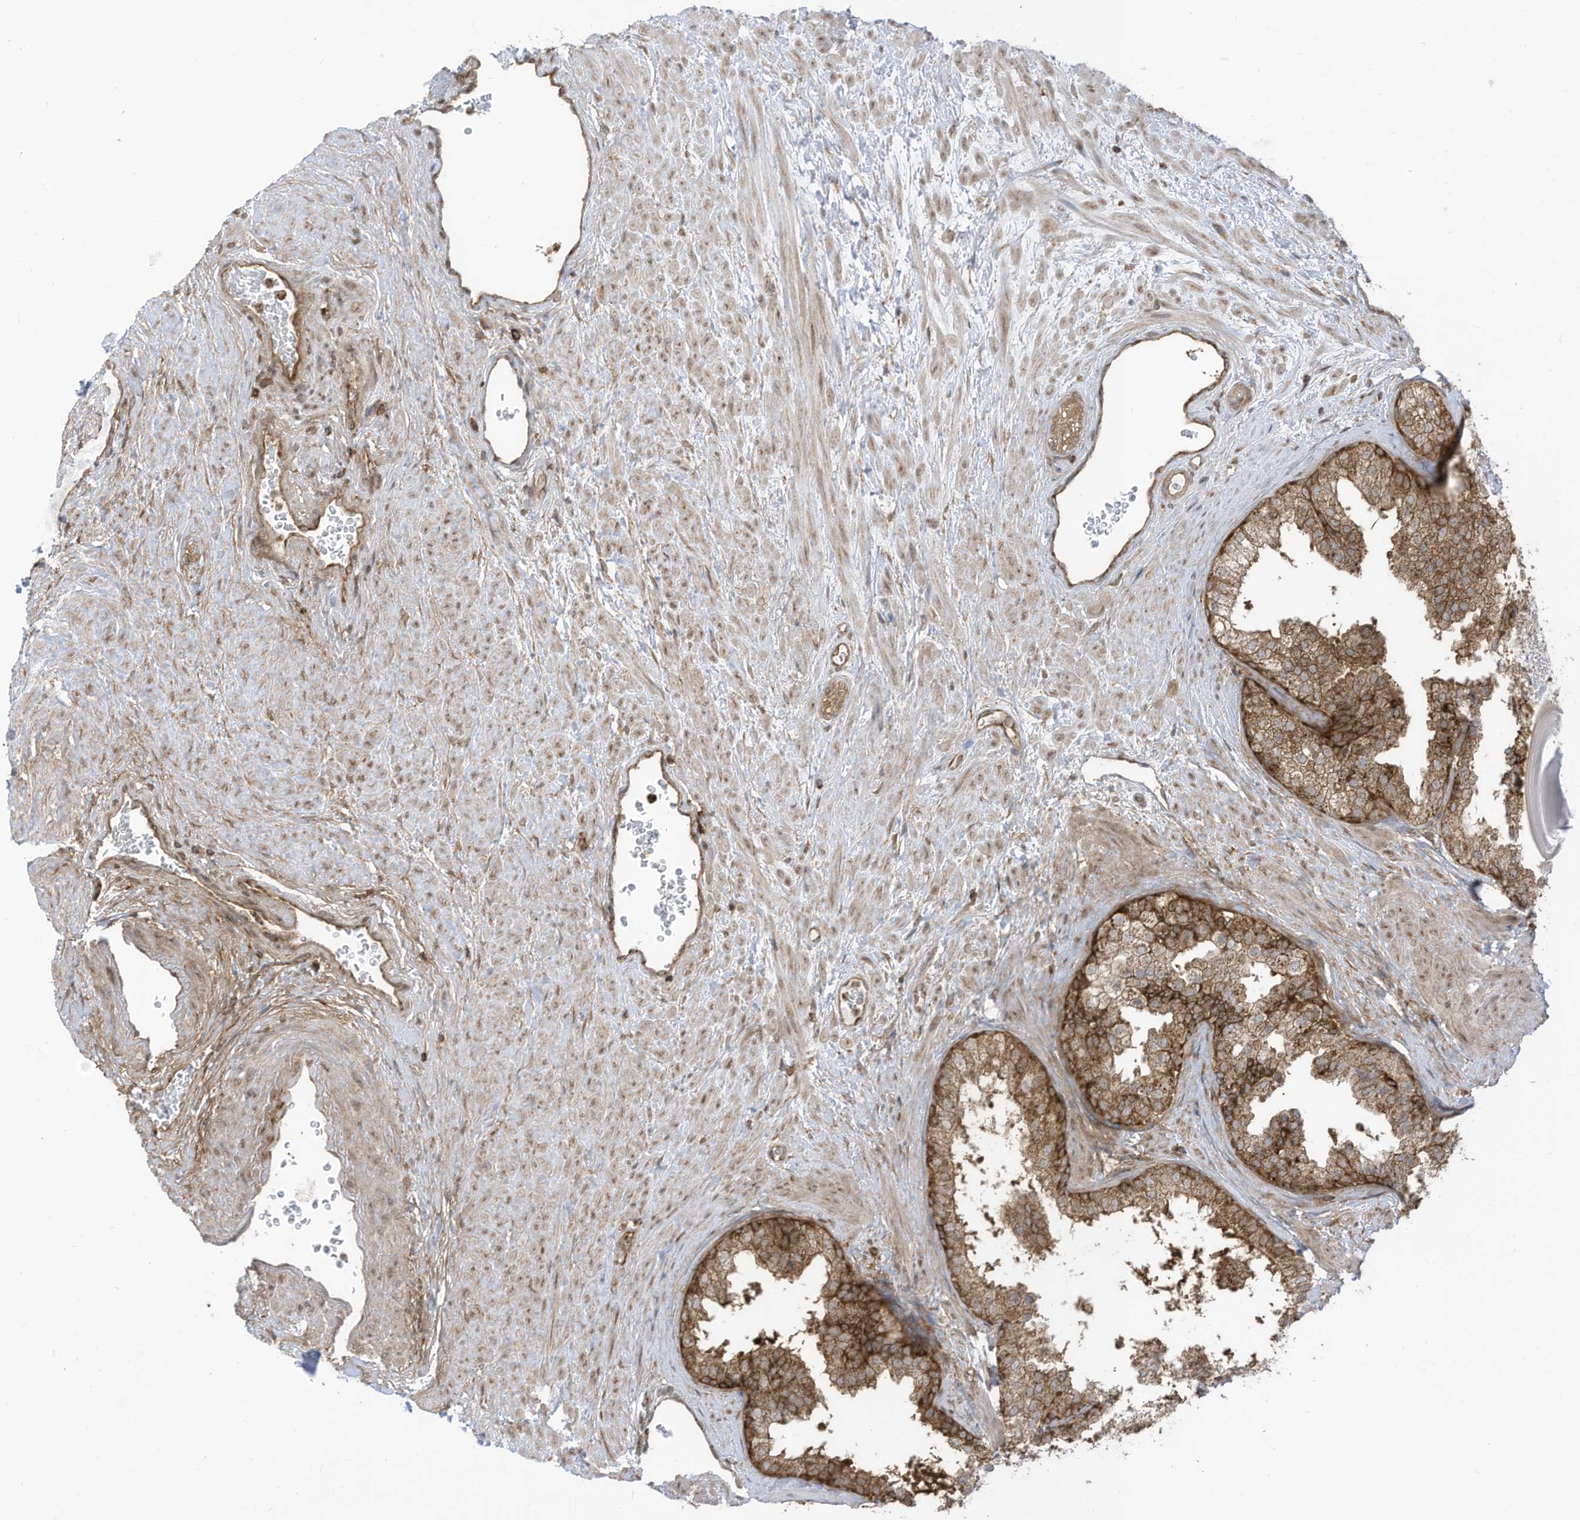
{"staining": {"intensity": "strong", "quantity": ">75%", "location": "cytoplasmic/membranous"}, "tissue": "prostate", "cell_type": "Glandular cells", "image_type": "normal", "snomed": [{"axis": "morphology", "description": "Normal tissue, NOS"}, {"axis": "topography", "description": "Prostate"}], "caption": "Immunohistochemical staining of unremarkable human prostate exhibits strong cytoplasmic/membranous protein expression in about >75% of glandular cells. The staining was performed using DAB to visualize the protein expression in brown, while the nuclei were stained in blue with hematoxylin (Magnification: 20x).", "gene": "REPS1", "patient": {"sex": "male", "age": 48}}